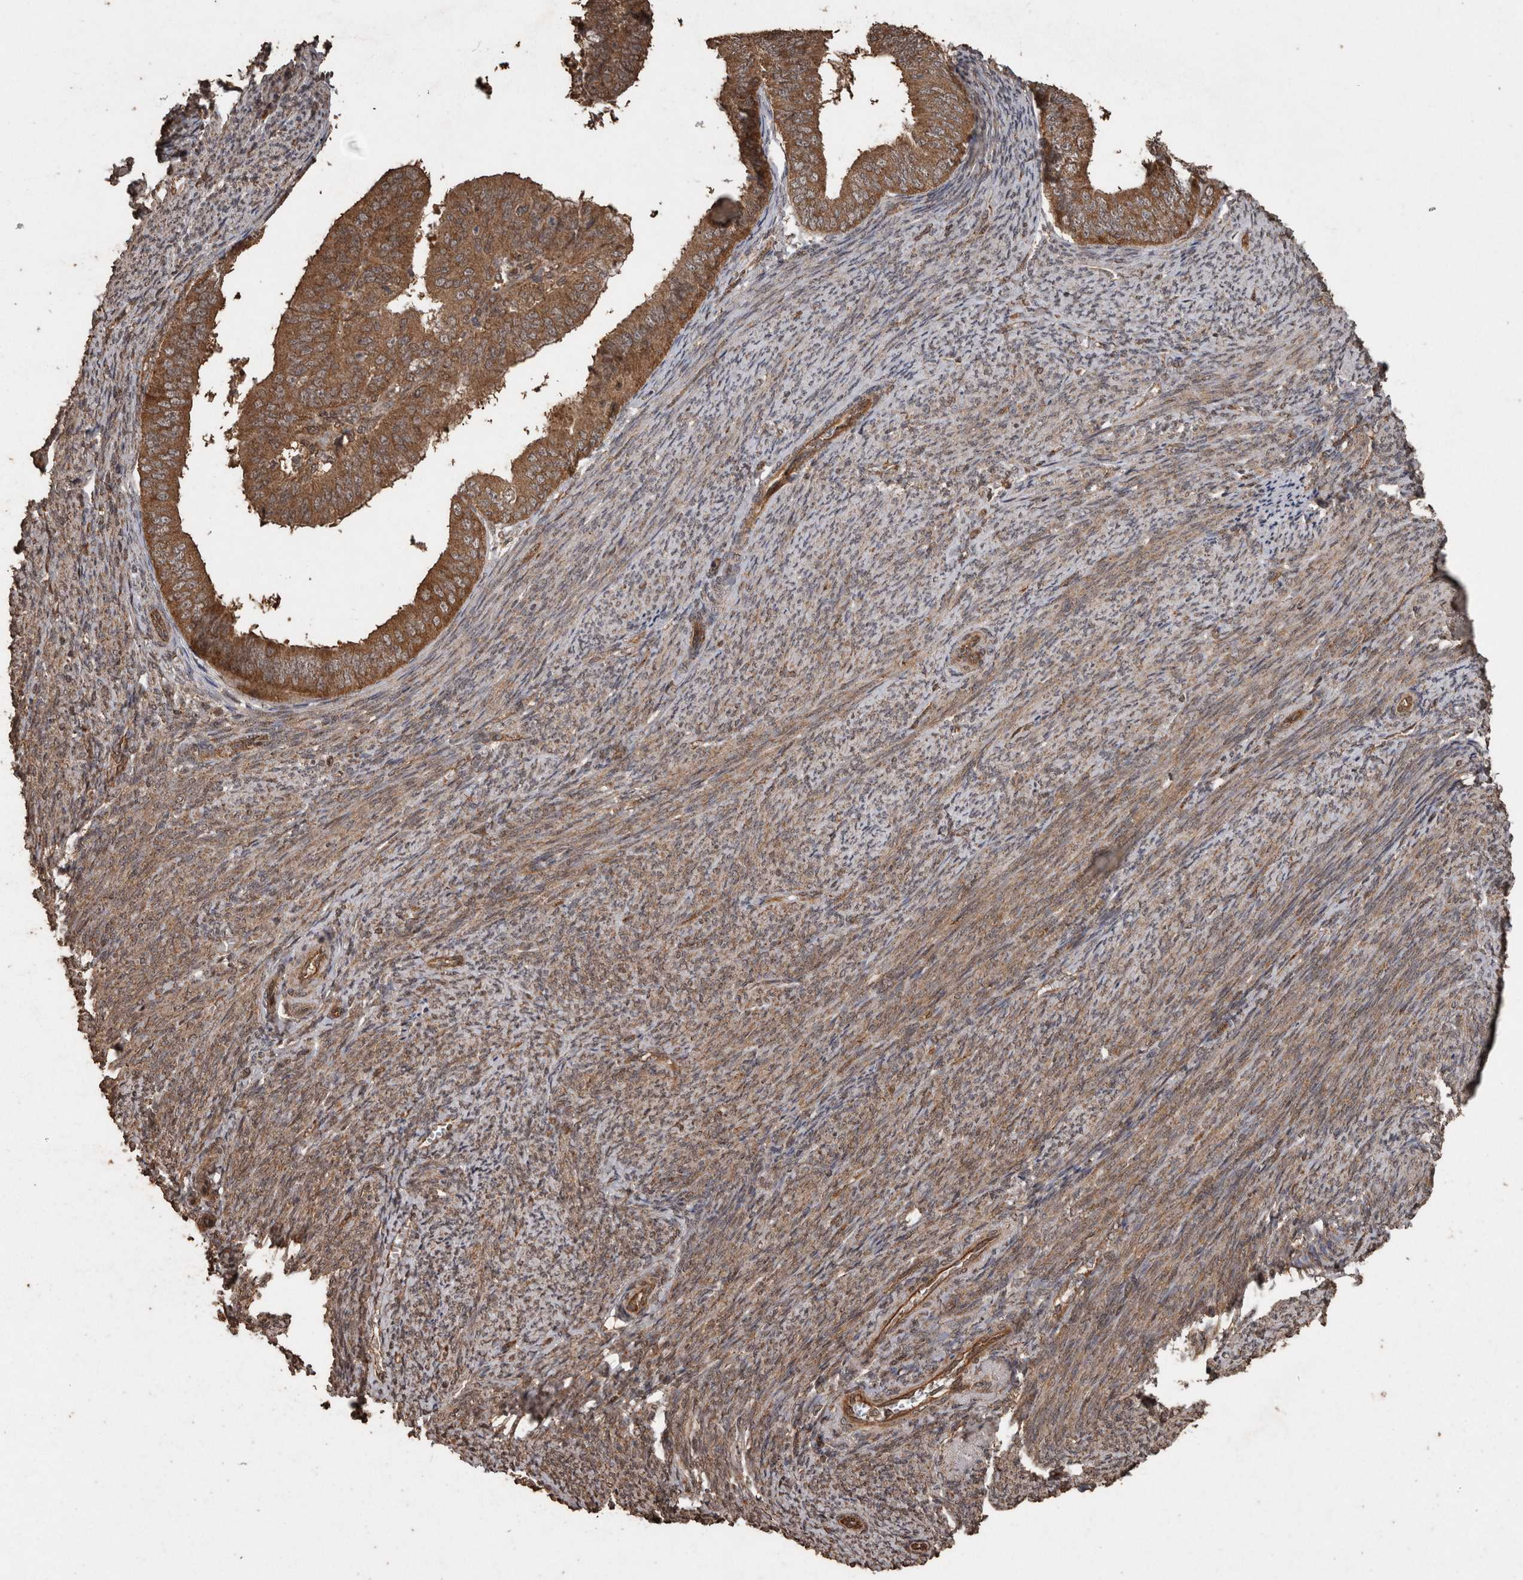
{"staining": {"intensity": "moderate", "quantity": ">75%", "location": "cytoplasmic/membranous"}, "tissue": "endometrial cancer", "cell_type": "Tumor cells", "image_type": "cancer", "snomed": [{"axis": "morphology", "description": "Adenocarcinoma, NOS"}, {"axis": "topography", "description": "Endometrium"}], "caption": "Protein expression analysis of human endometrial adenocarcinoma reveals moderate cytoplasmic/membranous expression in about >75% of tumor cells.", "gene": "PINK1", "patient": {"sex": "female", "age": 63}}